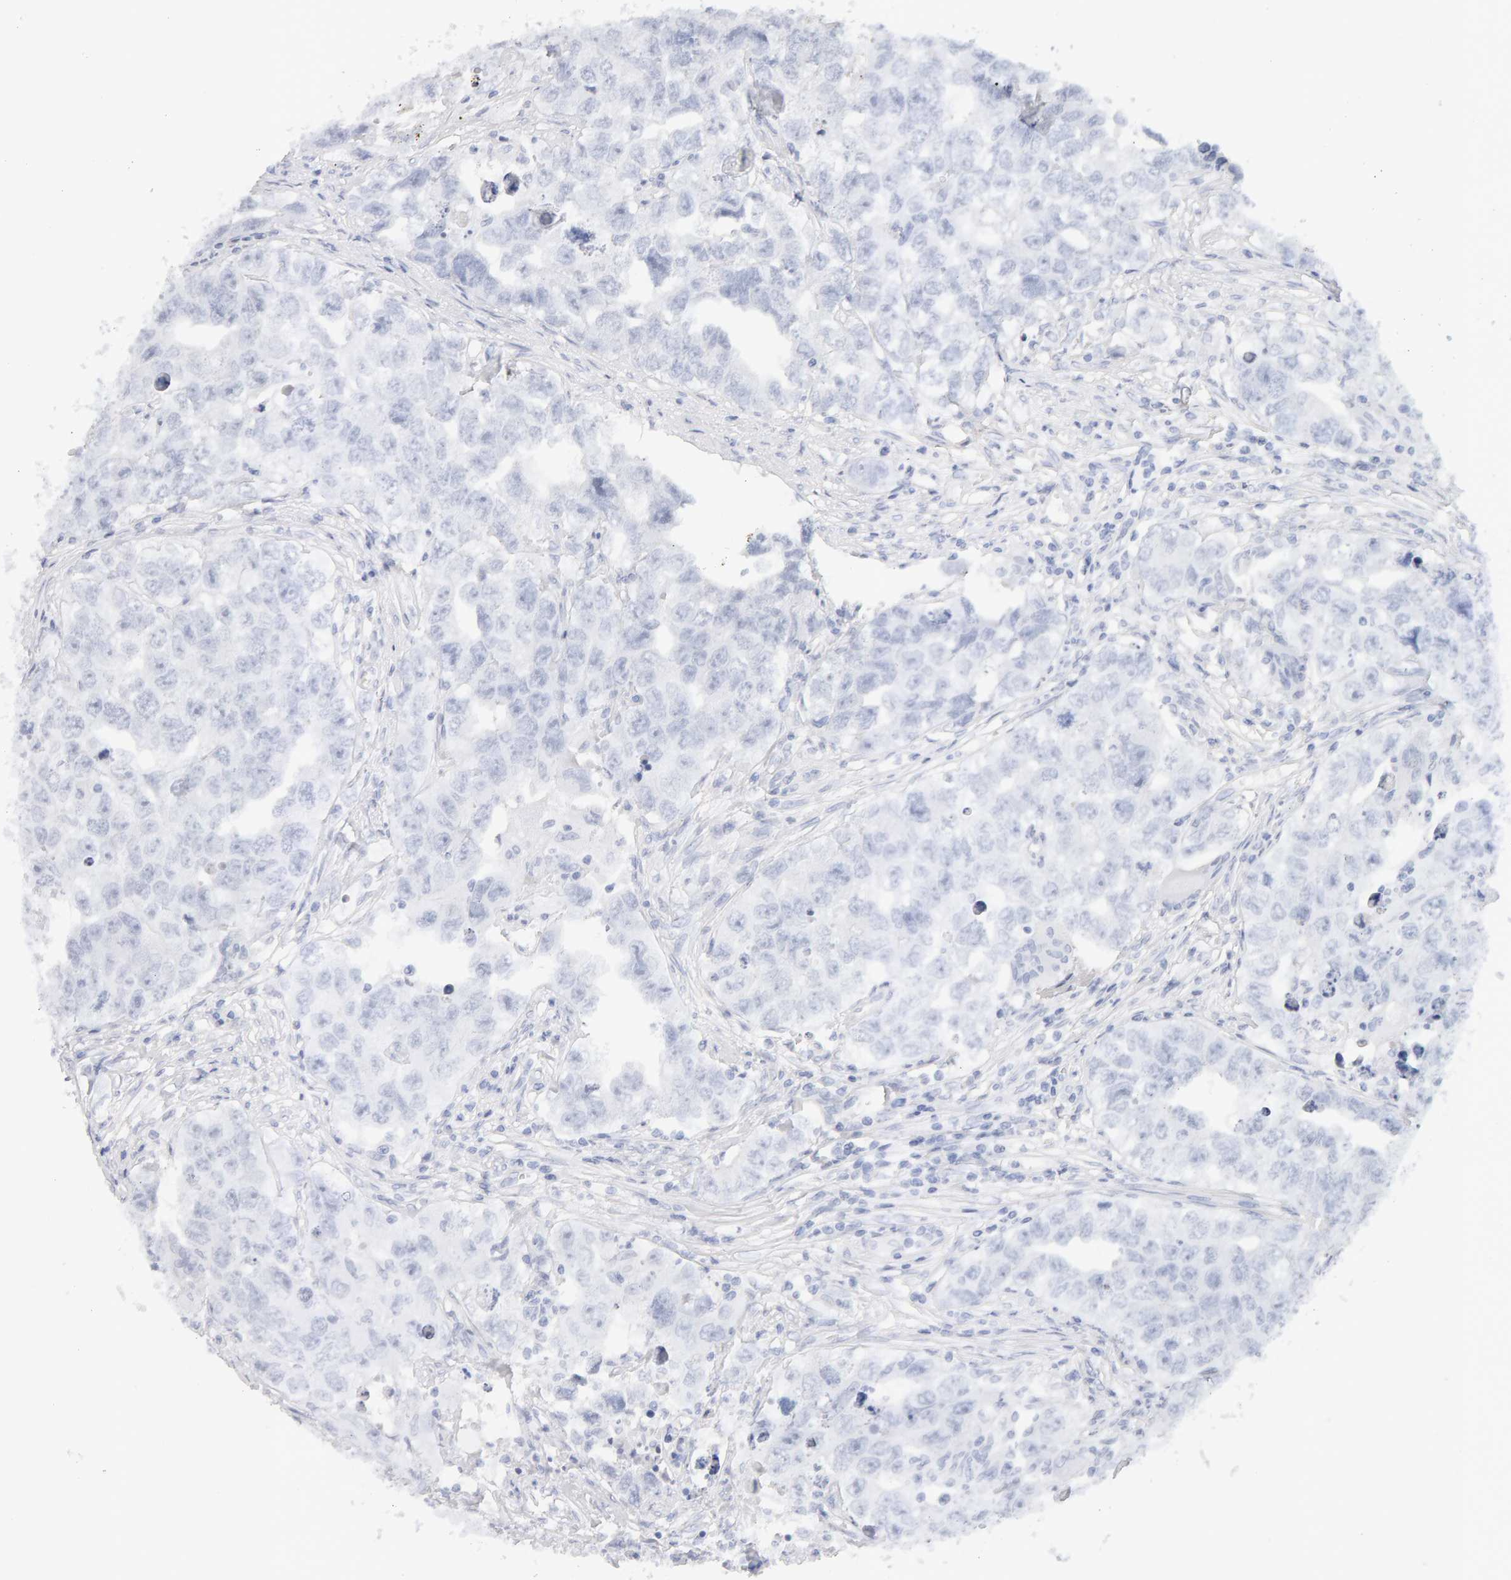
{"staining": {"intensity": "negative", "quantity": "none", "location": "none"}, "tissue": "testis cancer", "cell_type": "Tumor cells", "image_type": "cancer", "snomed": [{"axis": "morphology", "description": "Seminoma, NOS"}, {"axis": "morphology", "description": "Carcinoma, Embryonal, NOS"}, {"axis": "topography", "description": "Testis"}], "caption": "Immunohistochemical staining of embryonal carcinoma (testis) exhibits no significant staining in tumor cells.", "gene": "METRNL", "patient": {"sex": "male", "age": 43}}